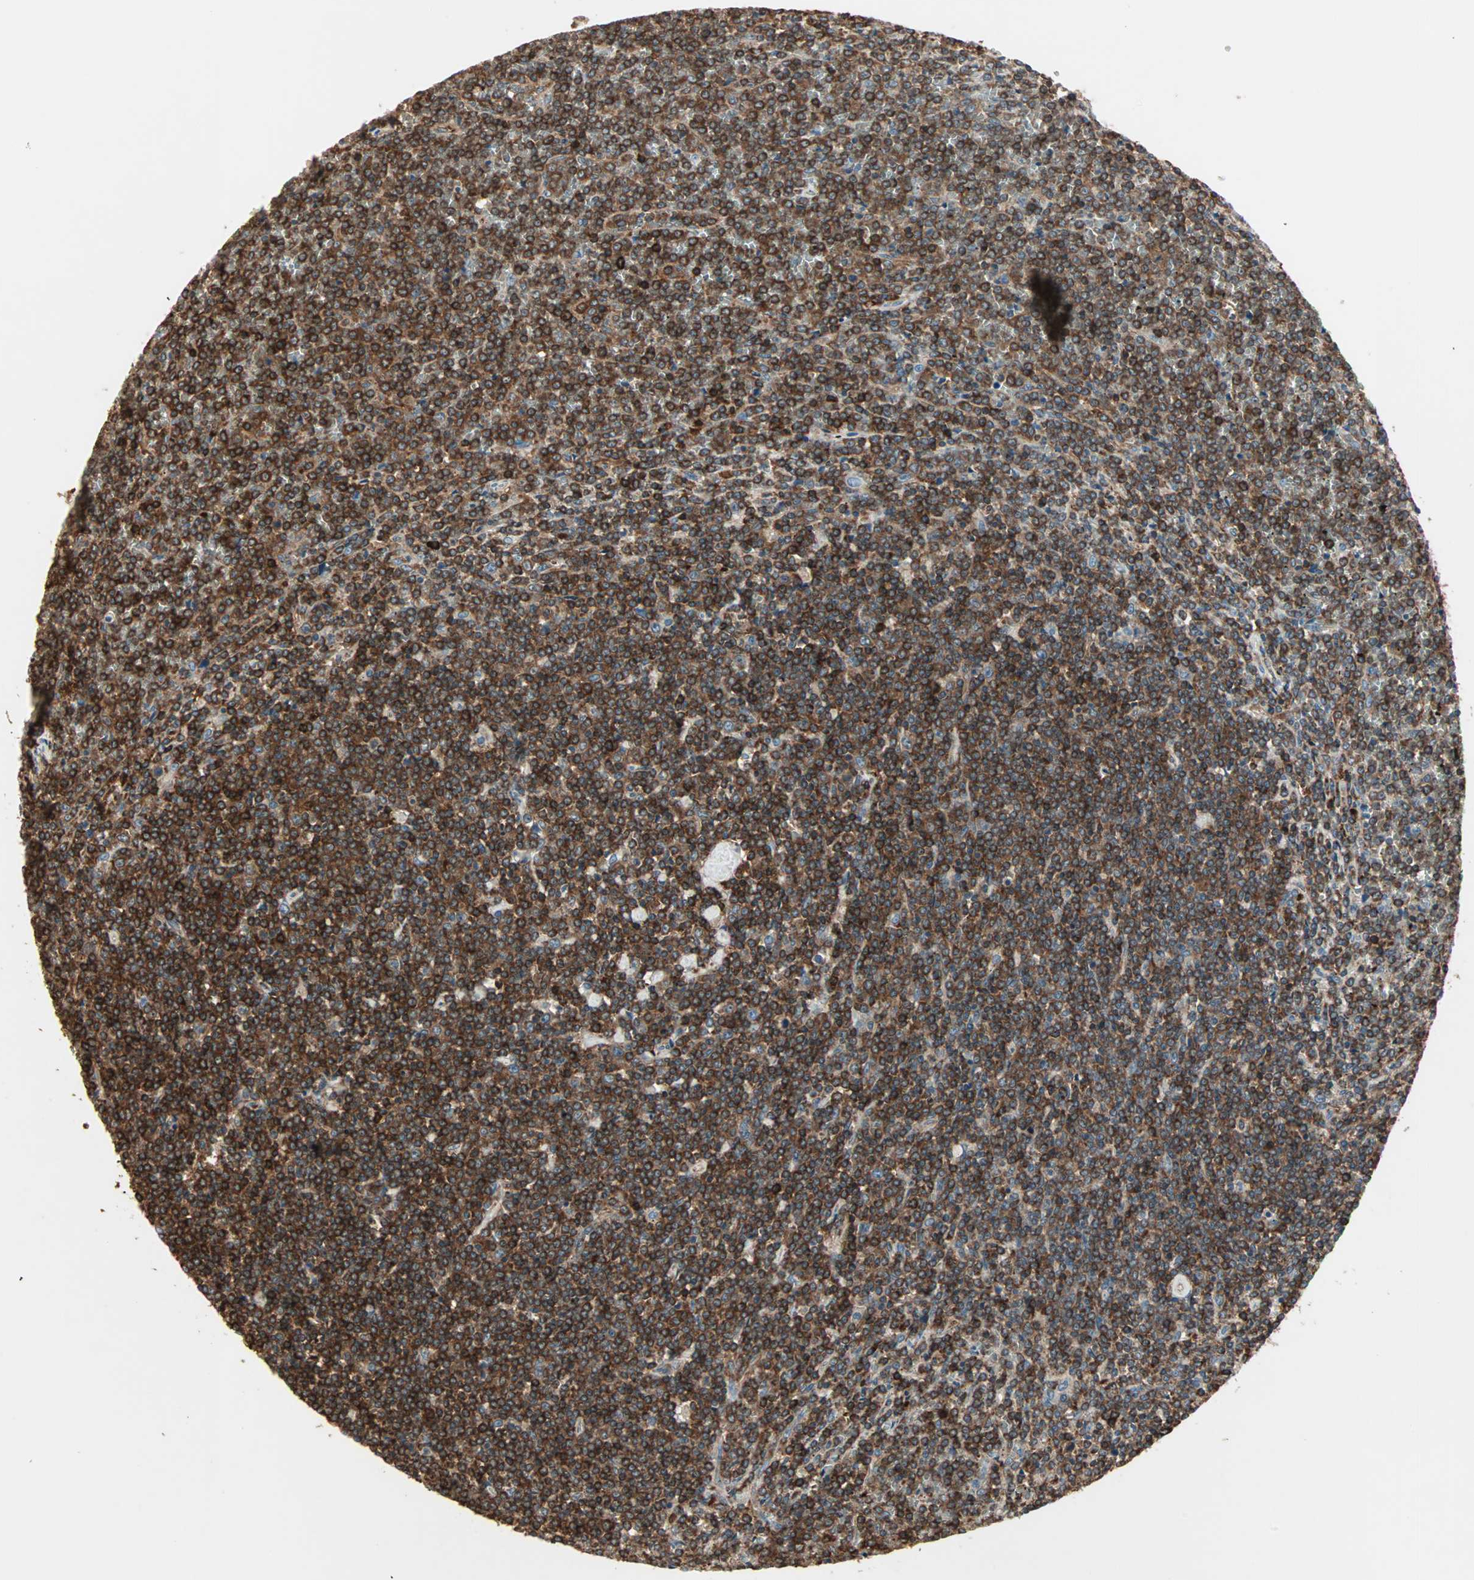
{"staining": {"intensity": "strong", "quantity": ">75%", "location": "cytoplasmic/membranous"}, "tissue": "lymphoma", "cell_type": "Tumor cells", "image_type": "cancer", "snomed": [{"axis": "morphology", "description": "Malignant lymphoma, non-Hodgkin's type, Low grade"}, {"axis": "topography", "description": "Spleen"}], "caption": "DAB (3,3'-diaminobenzidine) immunohistochemical staining of human malignant lymphoma, non-Hodgkin's type (low-grade) reveals strong cytoplasmic/membranous protein expression in about >75% of tumor cells.", "gene": "MMP3", "patient": {"sex": "female", "age": 19}}